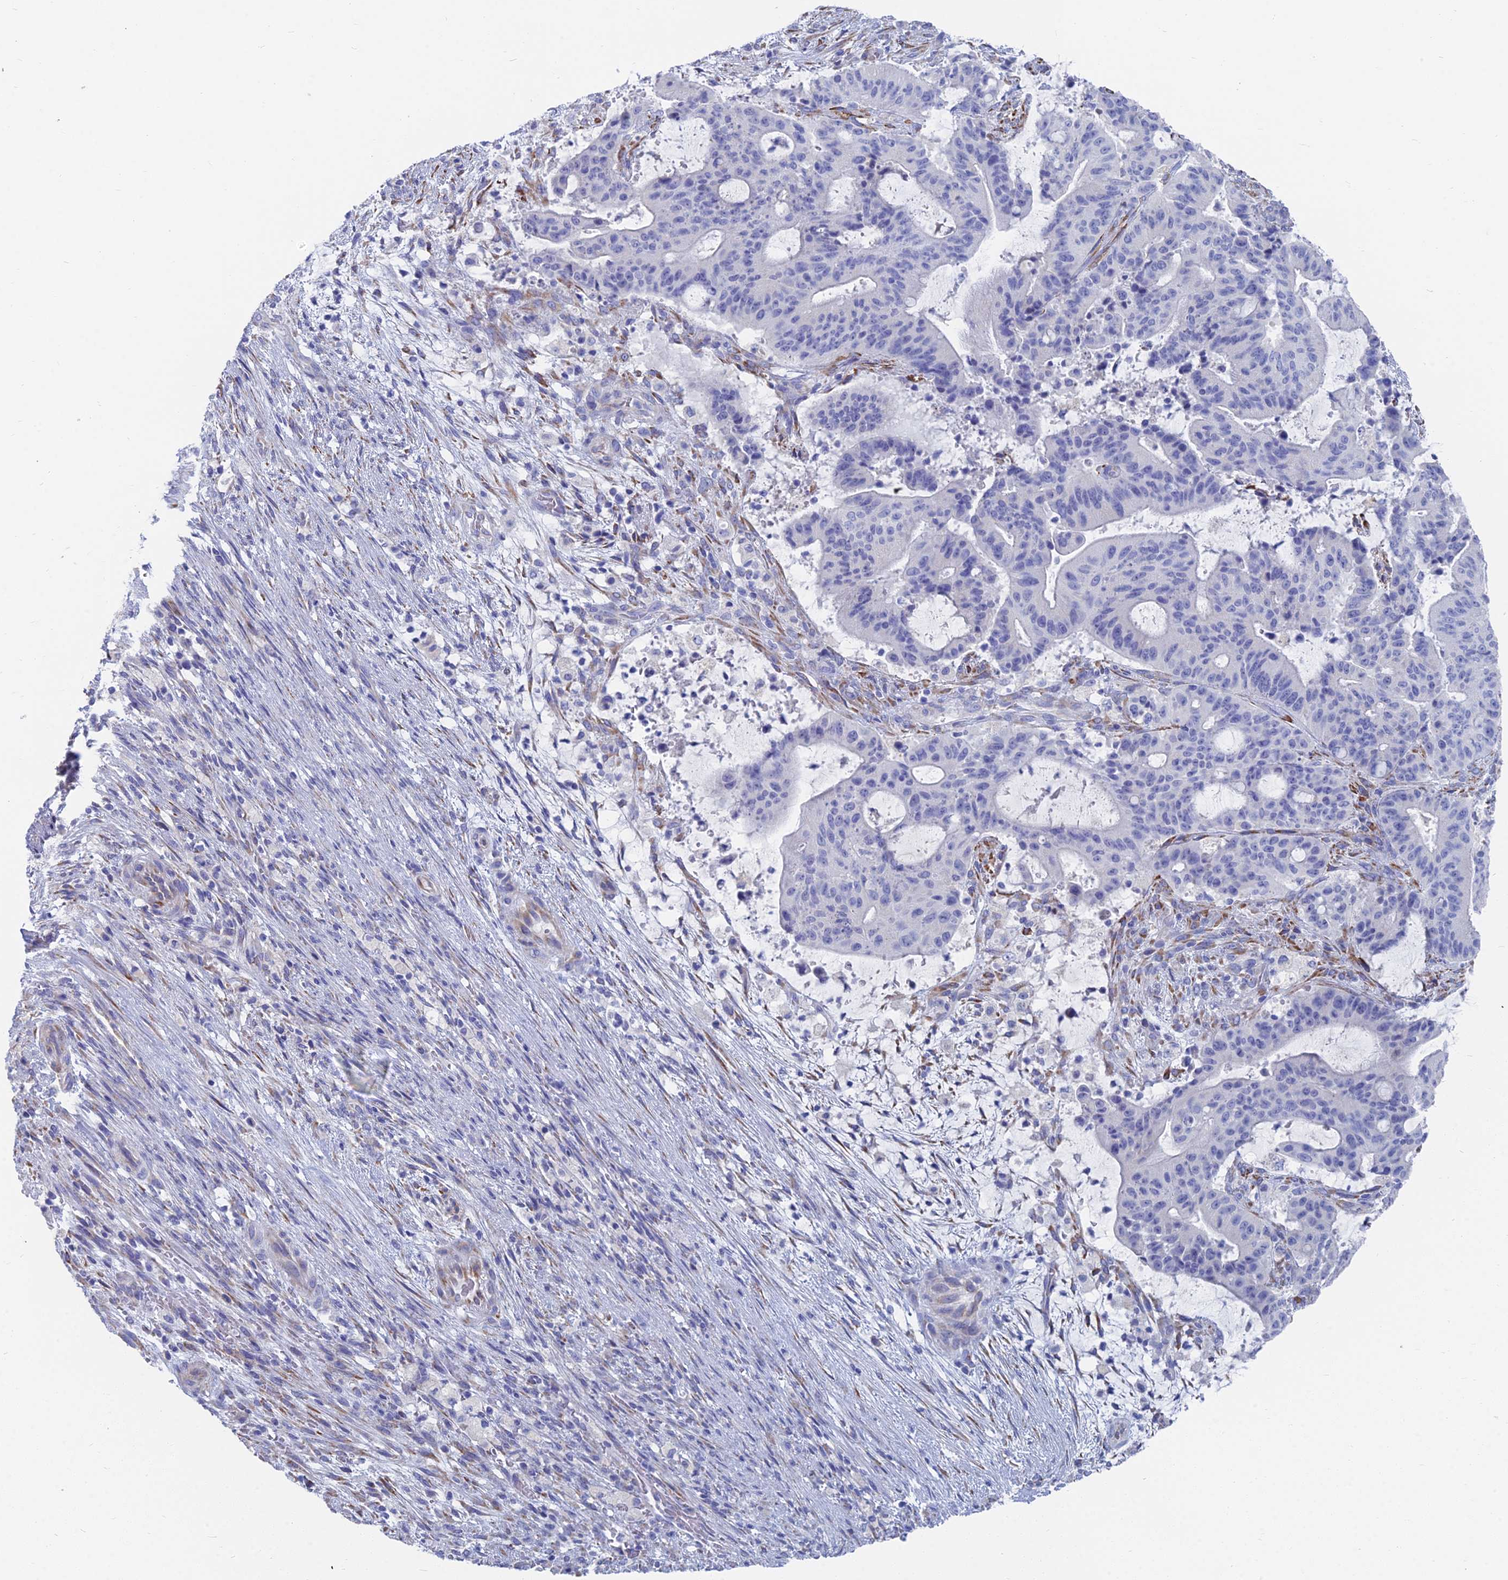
{"staining": {"intensity": "negative", "quantity": "none", "location": "none"}, "tissue": "liver cancer", "cell_type": "Tumor cells", "image_type": "cancer", "snomed": [{"axis": "morphology", "description": "Normal tissue, NOS"}, {"axis": "morphology", "description": "Cholangiocarcinoma"}, {"axis": "topography", "description": "Liver"}, {"axis": "topography", "description": "Peripheral nerve tissue"}], "caption": "Image shows no significant protein staining in tumor cells of liver cancer (cholangiocarcinoma).", "gene": "TNNT3", "patient": {"sex": "female", "age": 73}}